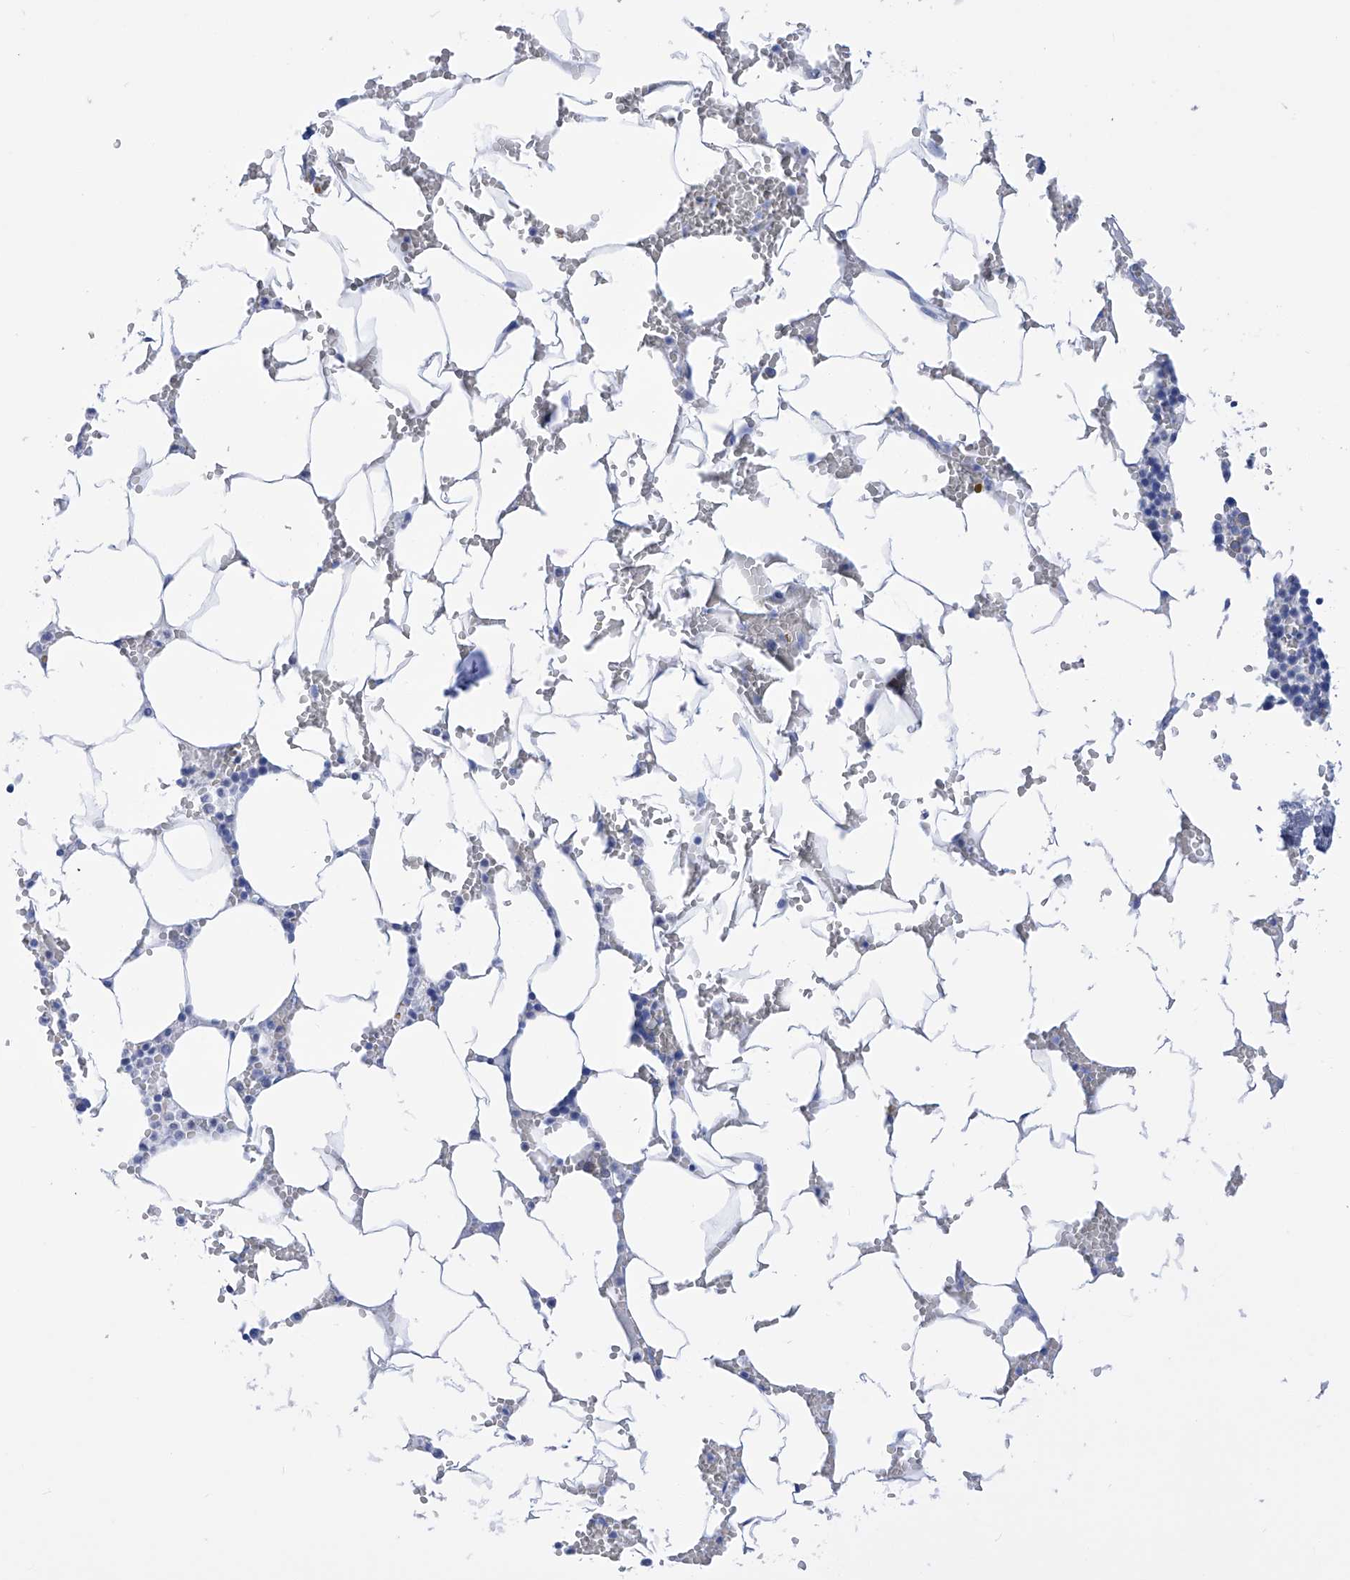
{"staining": {"intensity": "negative", "quantity": "none", "location": "none"}, "tissue": "bone marrow", "cell_type": "Hematopoietic cells", "image_type": "normal", "snomed": [{"axis": "morphology", "description": "Normal tissue, NOS"}, {"axis": "topography", "description": "Bone marrow"}], "caption": "IHC of benign bone marrow demonstrates no positivity in hematopoietic cells. (DAB (3,3'-diaminobenzidine) IHC visualized using brightfield microscopy, high magnification).", "gene": "FLG", "patient": {"sex": "male", "age": 70}}